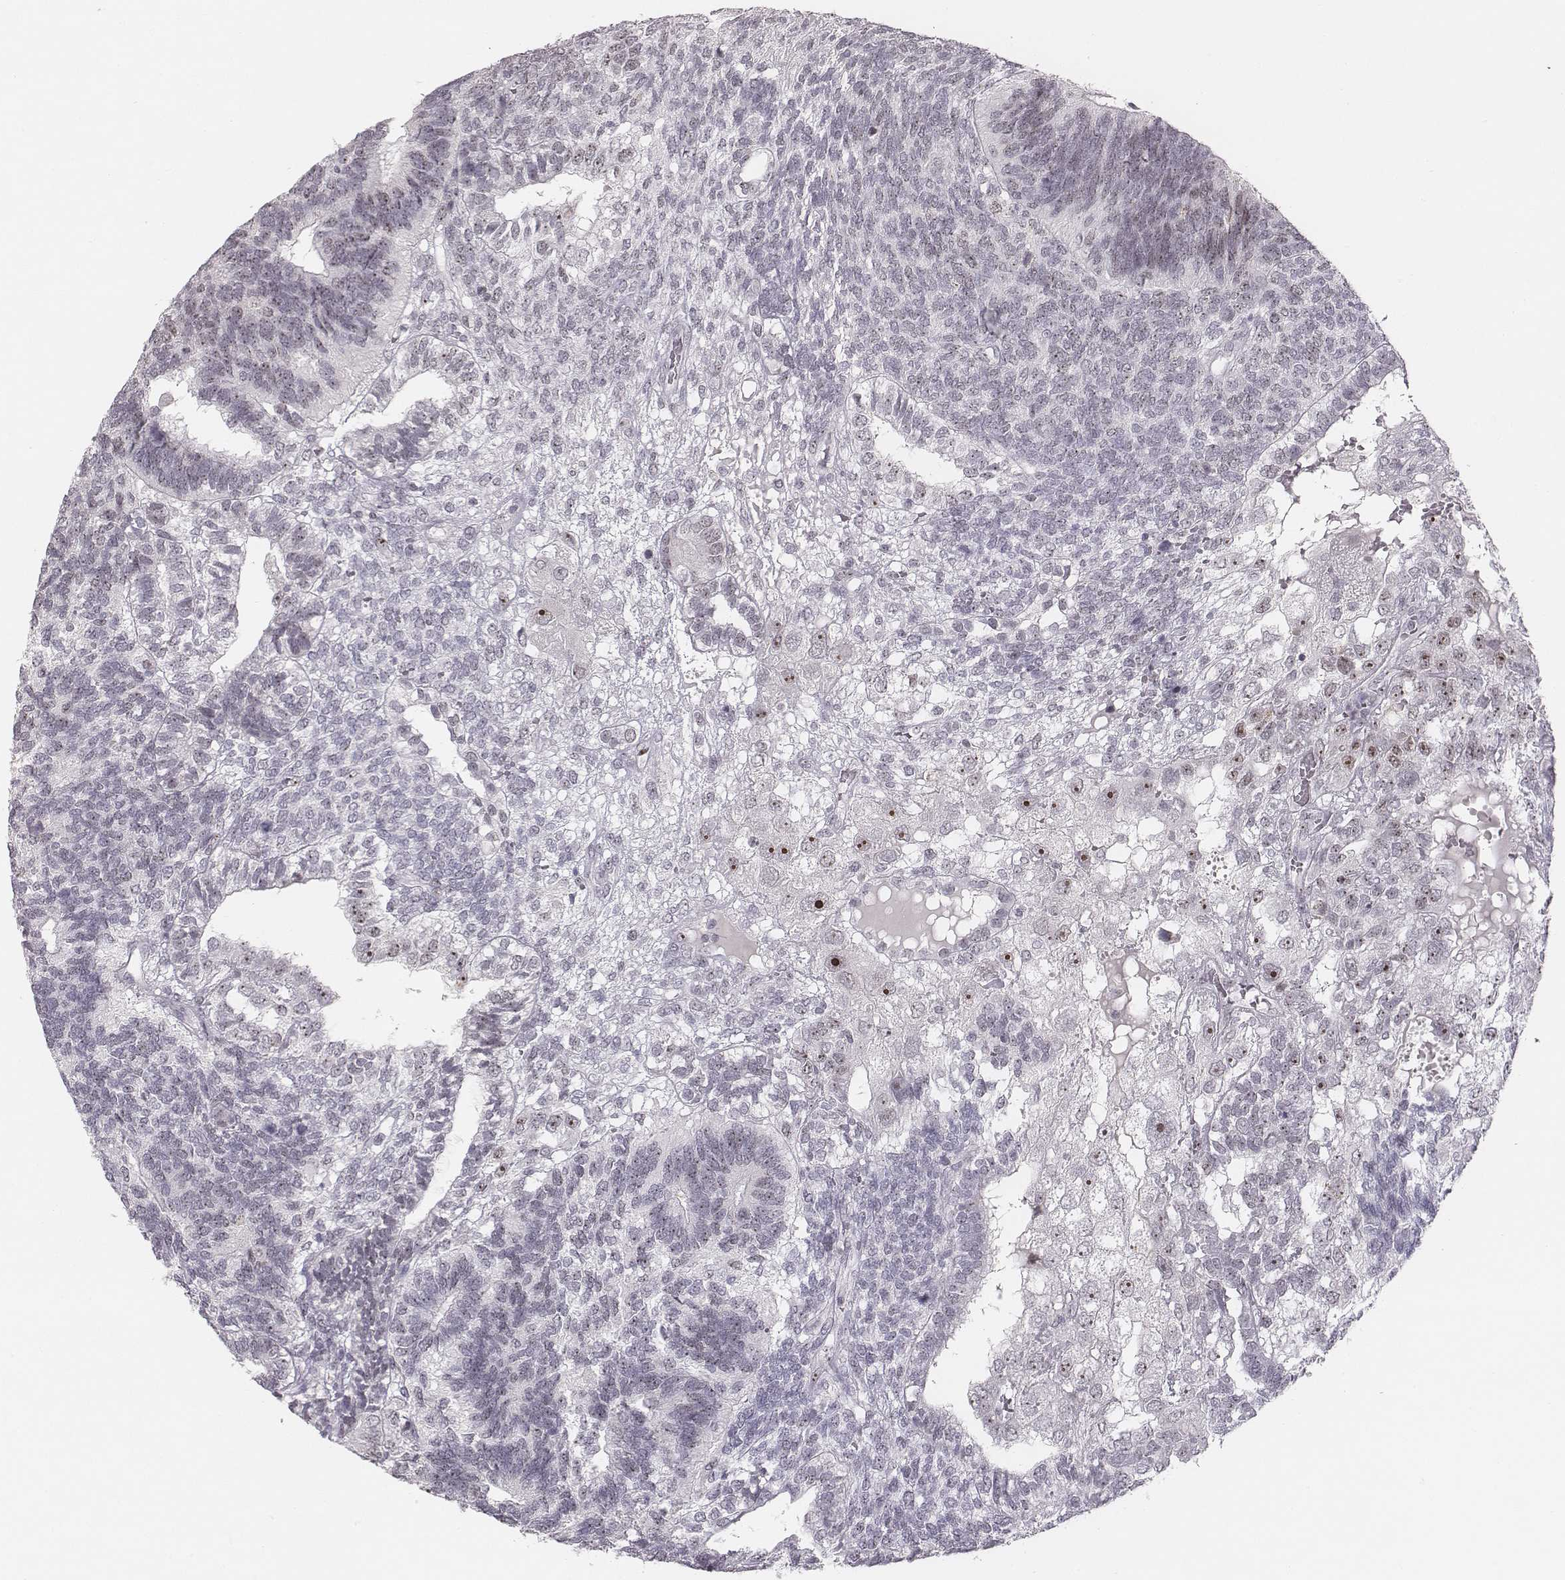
{"staining": {"intensity": "strong", "quantity": "<25%", "location": "nuclear"}, "tissue": "testis cancer", "cell_type": "Tumor cells", "image_type": "cancer", "snomed": [{"axis": "morphology", "description": "Seminoma, NOS"}, {"axis": "morphology", "description": "Carcinoma, Embryonal, NOS"}, {"axis": "topography", "description": "Testis"}], "caption": "Testis cancer (embryonal carcinoma) stained with a brown dye shows strong nuclear positive expression in approximately <25% of tumor cells.", "gene": "NIFK", "patient": {"sex": "male", "age": 41}}